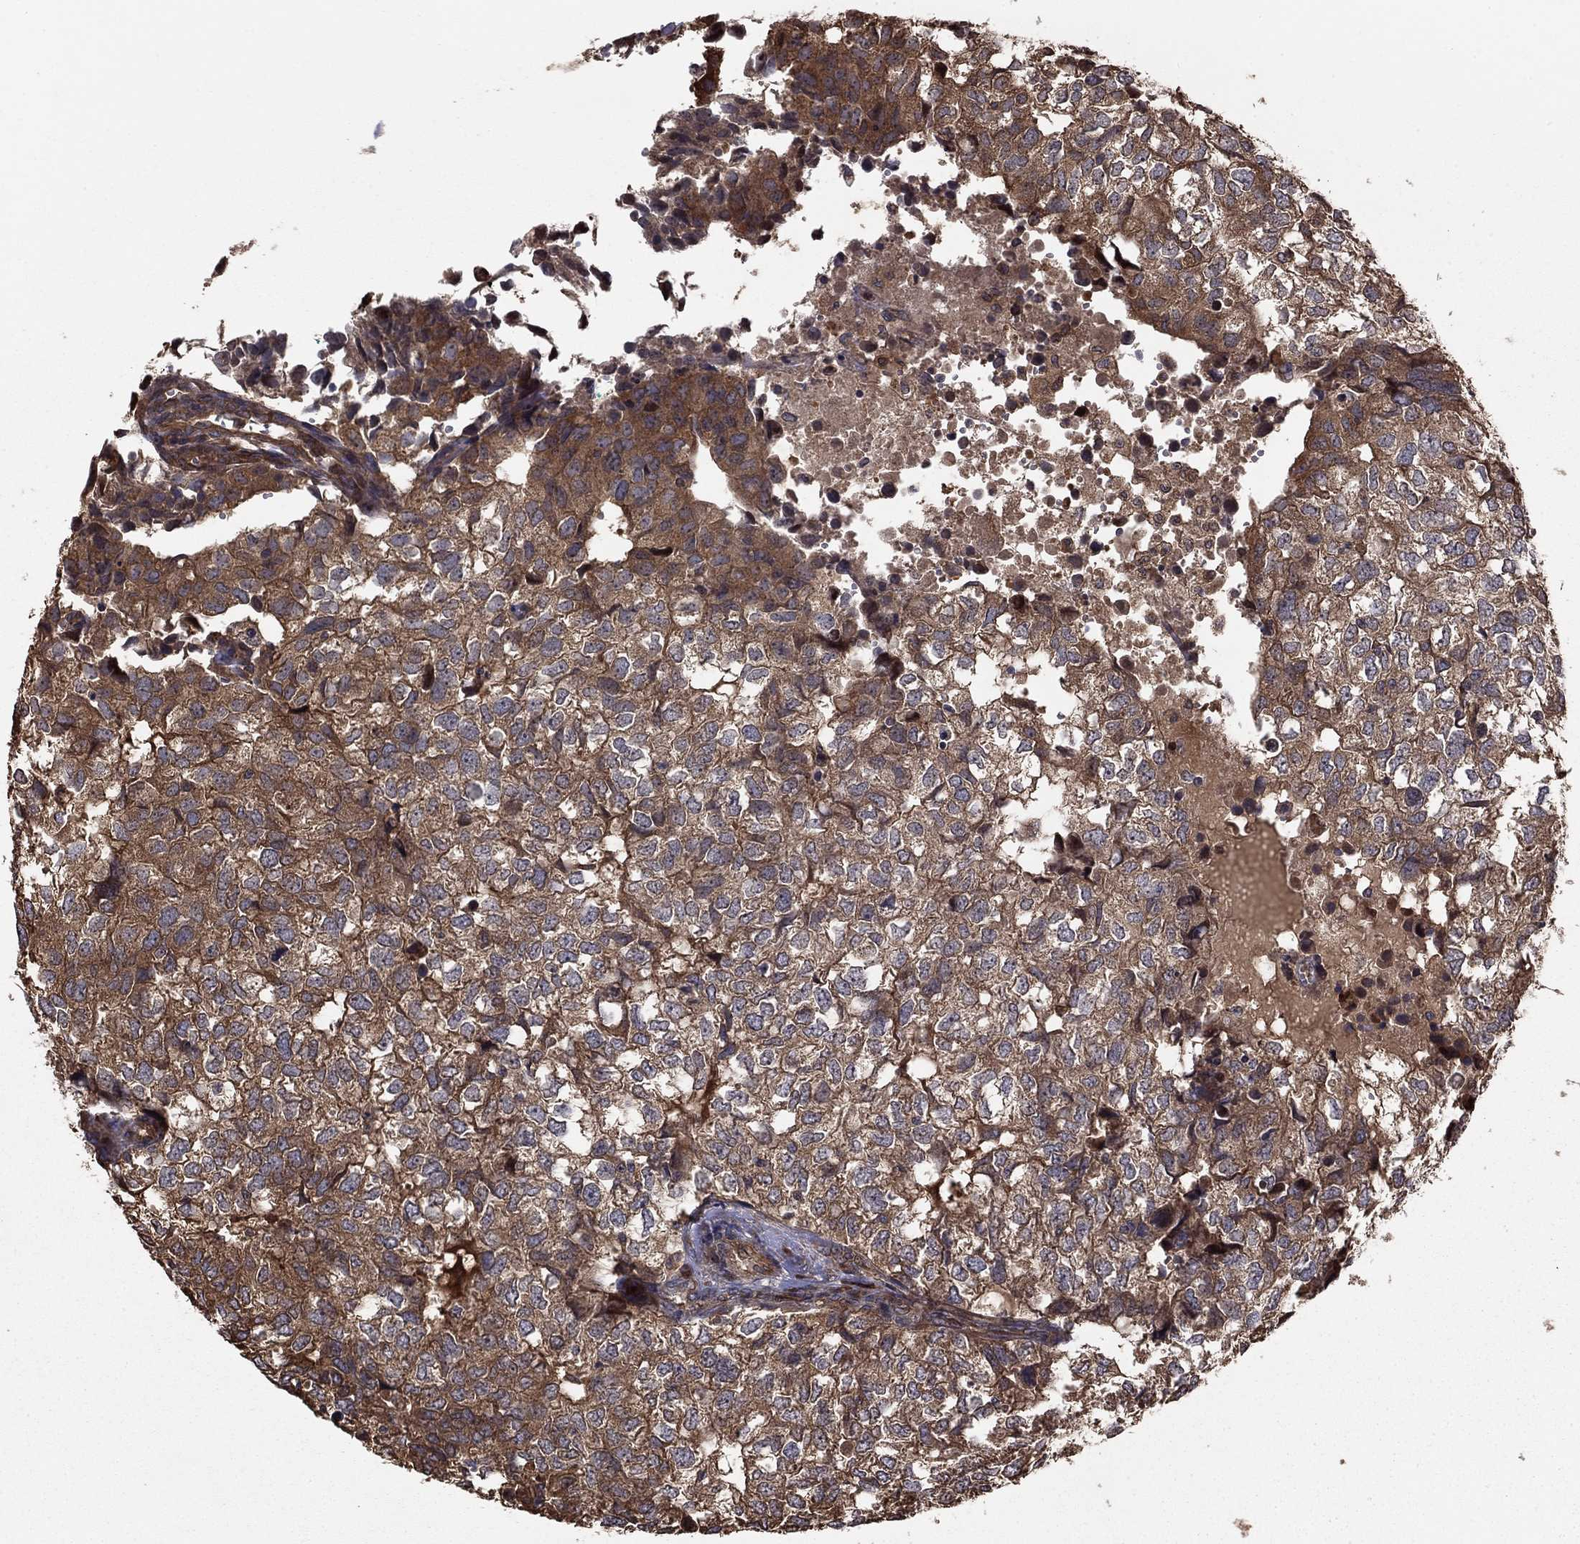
{"staining": {"intensity": "moderate", "quantity": ">75%", "location": "cytoplasmic/membranous"}, "tissue": "breast cancer", "cell_type": "Tumor cells", "image_type": "cancer", "snomed": [{"axis": "morphology", "description": "Duct carcinoma"}, {"axis": "topography", "description": "Breast"}], "caption": "Human breast cancer stained with a brown dye exhibits moderate cytoplasmic/membranous positive expression in approximately >75% of tumor cells.", "gene": "BABAM2", "patient": {"sex": "female", "age": 30}}